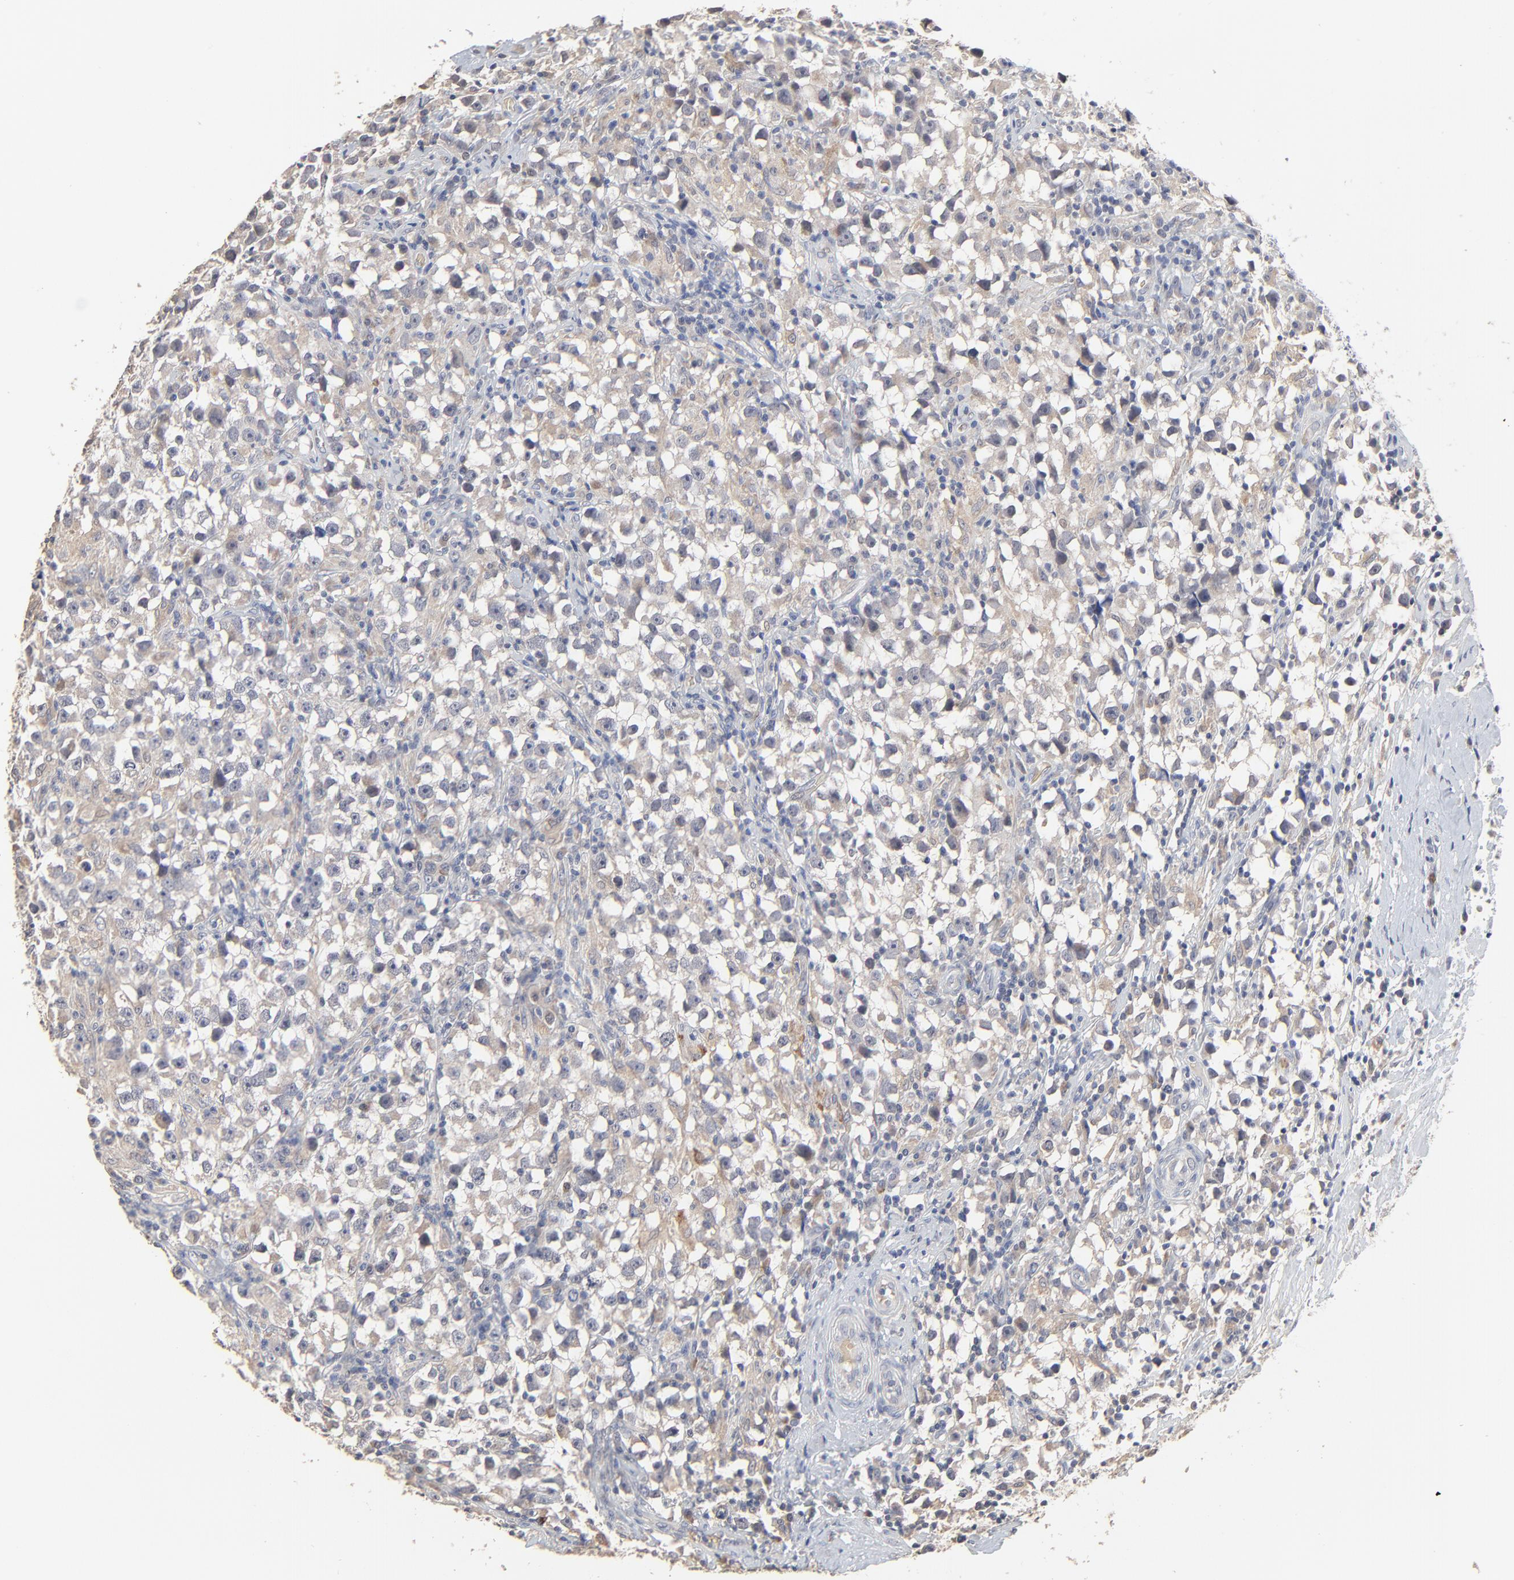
{"staining": {"intensity": "weak", "quantity": "25%-75%", "location": "cytoplasmic/membranous"}, "tissue": "testis cancer", "cell_type": "Tumor cells", "image_type": "cancer", "snomed": [{"axis": "morphology", "description": "Seminoma, NOS"}, {"axis": "topography", "description": "Testis"}], "caption": "High-power microscopy captured an immunohistochemistry photomicrograph of testis cancer (seminoma), revealing weak cytoplasmic/membranous expression in approximately 25%-75% of tumor cells. (IHC, brightfield microscopy, high magnification).", "gene": "FANCB", "patient": {"sex": "male", "age": 33}}